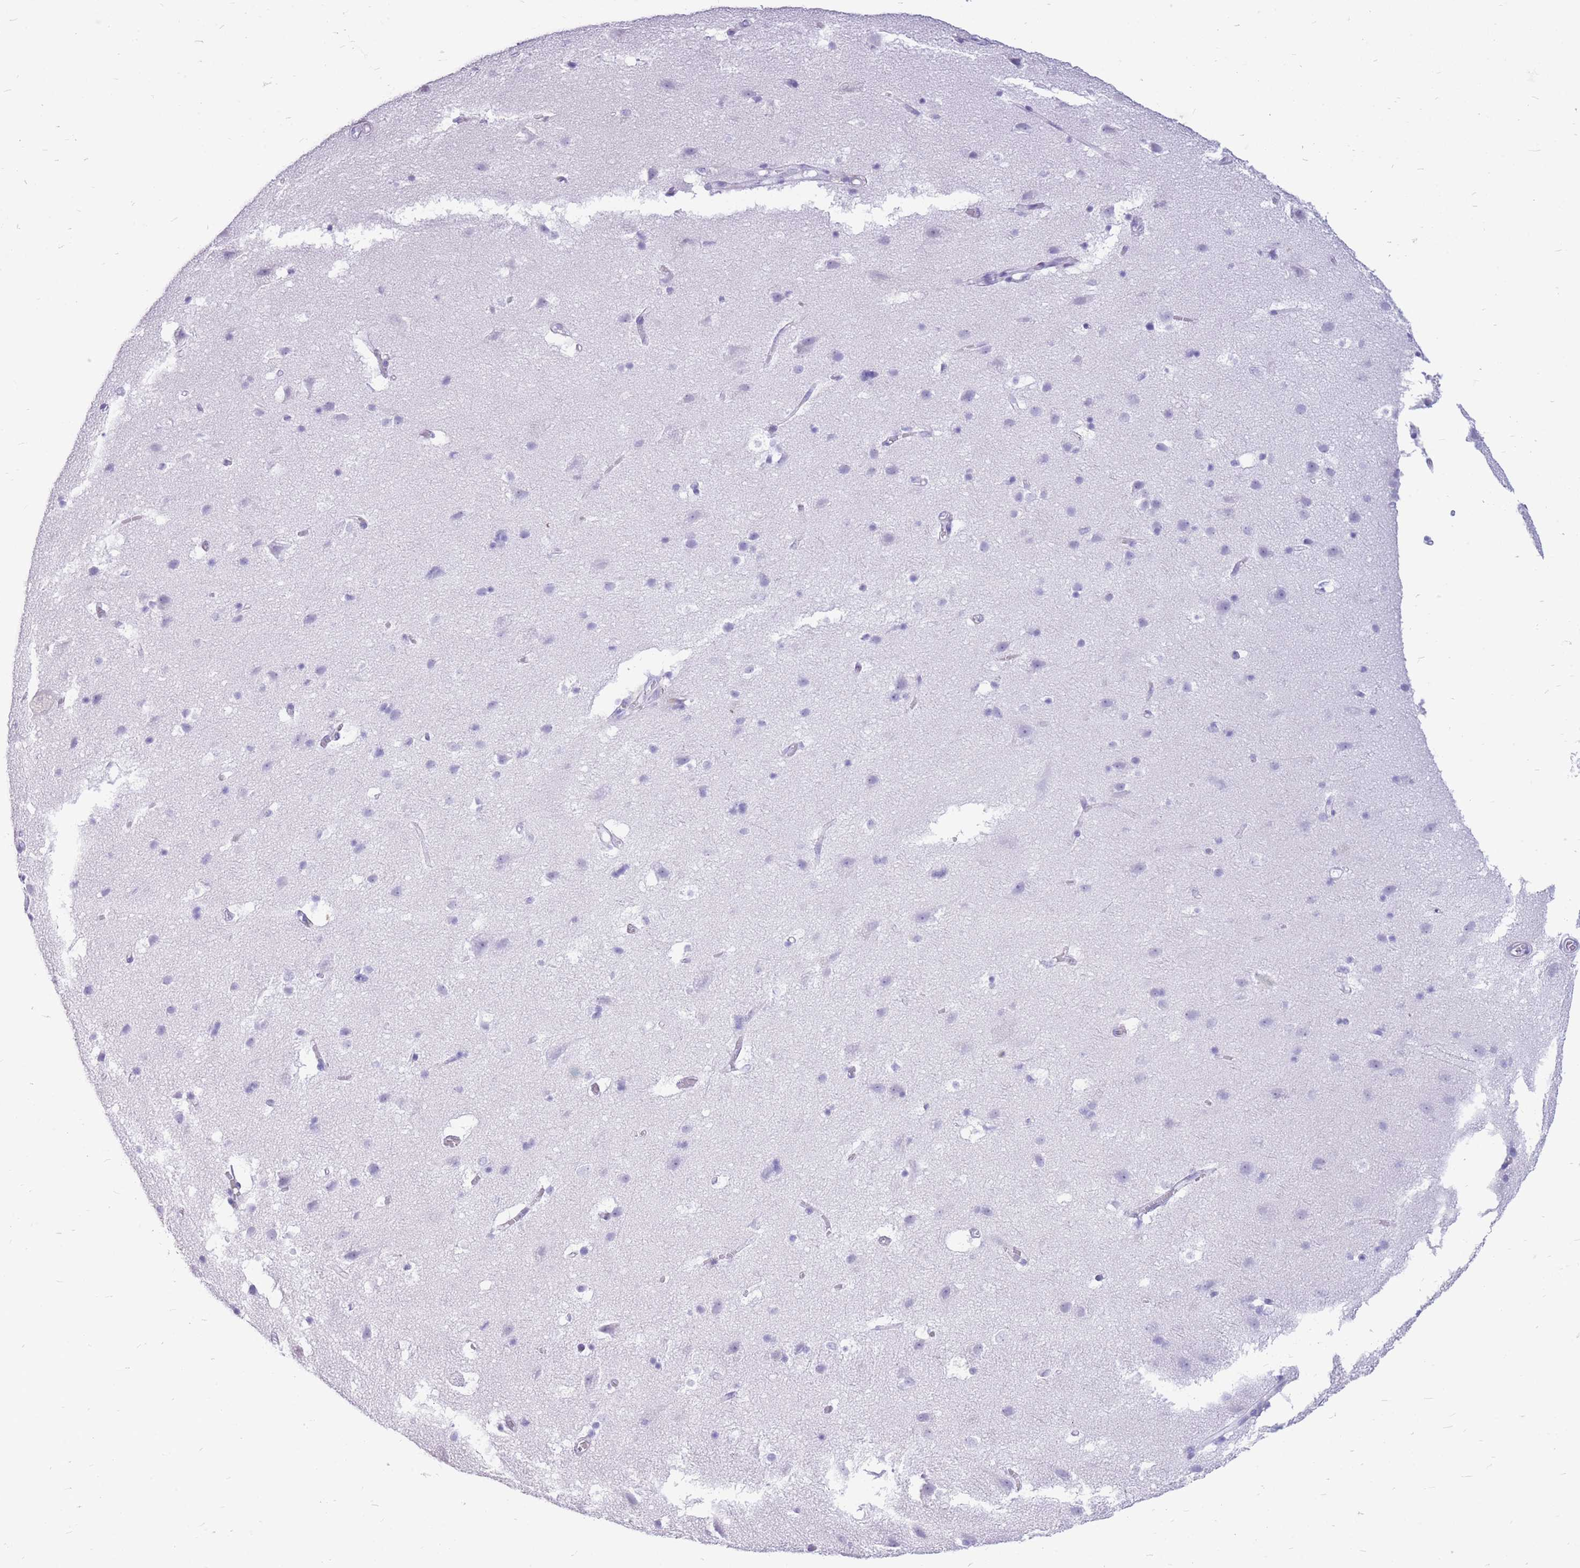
{"staining": {"intensity": "negative", "quantity": "none", "location": "none"}, "tissue": "cerebral cortex", "cell_type": "Endothelial cells", "image_type": "normal", "snomed": [{"axis": "morphology", "description": "Normal tissue, NOS"}, {"axis": "topography", "description": "Cerebral cortex"}], "caption": "Cerebral cortex was stained to show a protein in brown. There is no significant staining in endothelial cells. Brightfield microscopy of IHC stained with DAB (3,3'-diaminobenzidine) (brown) and hematoxylin (blue), captured at high magnification.", "gene": "CYP21A2", "patient": {"sex": "male", "age": 54}}